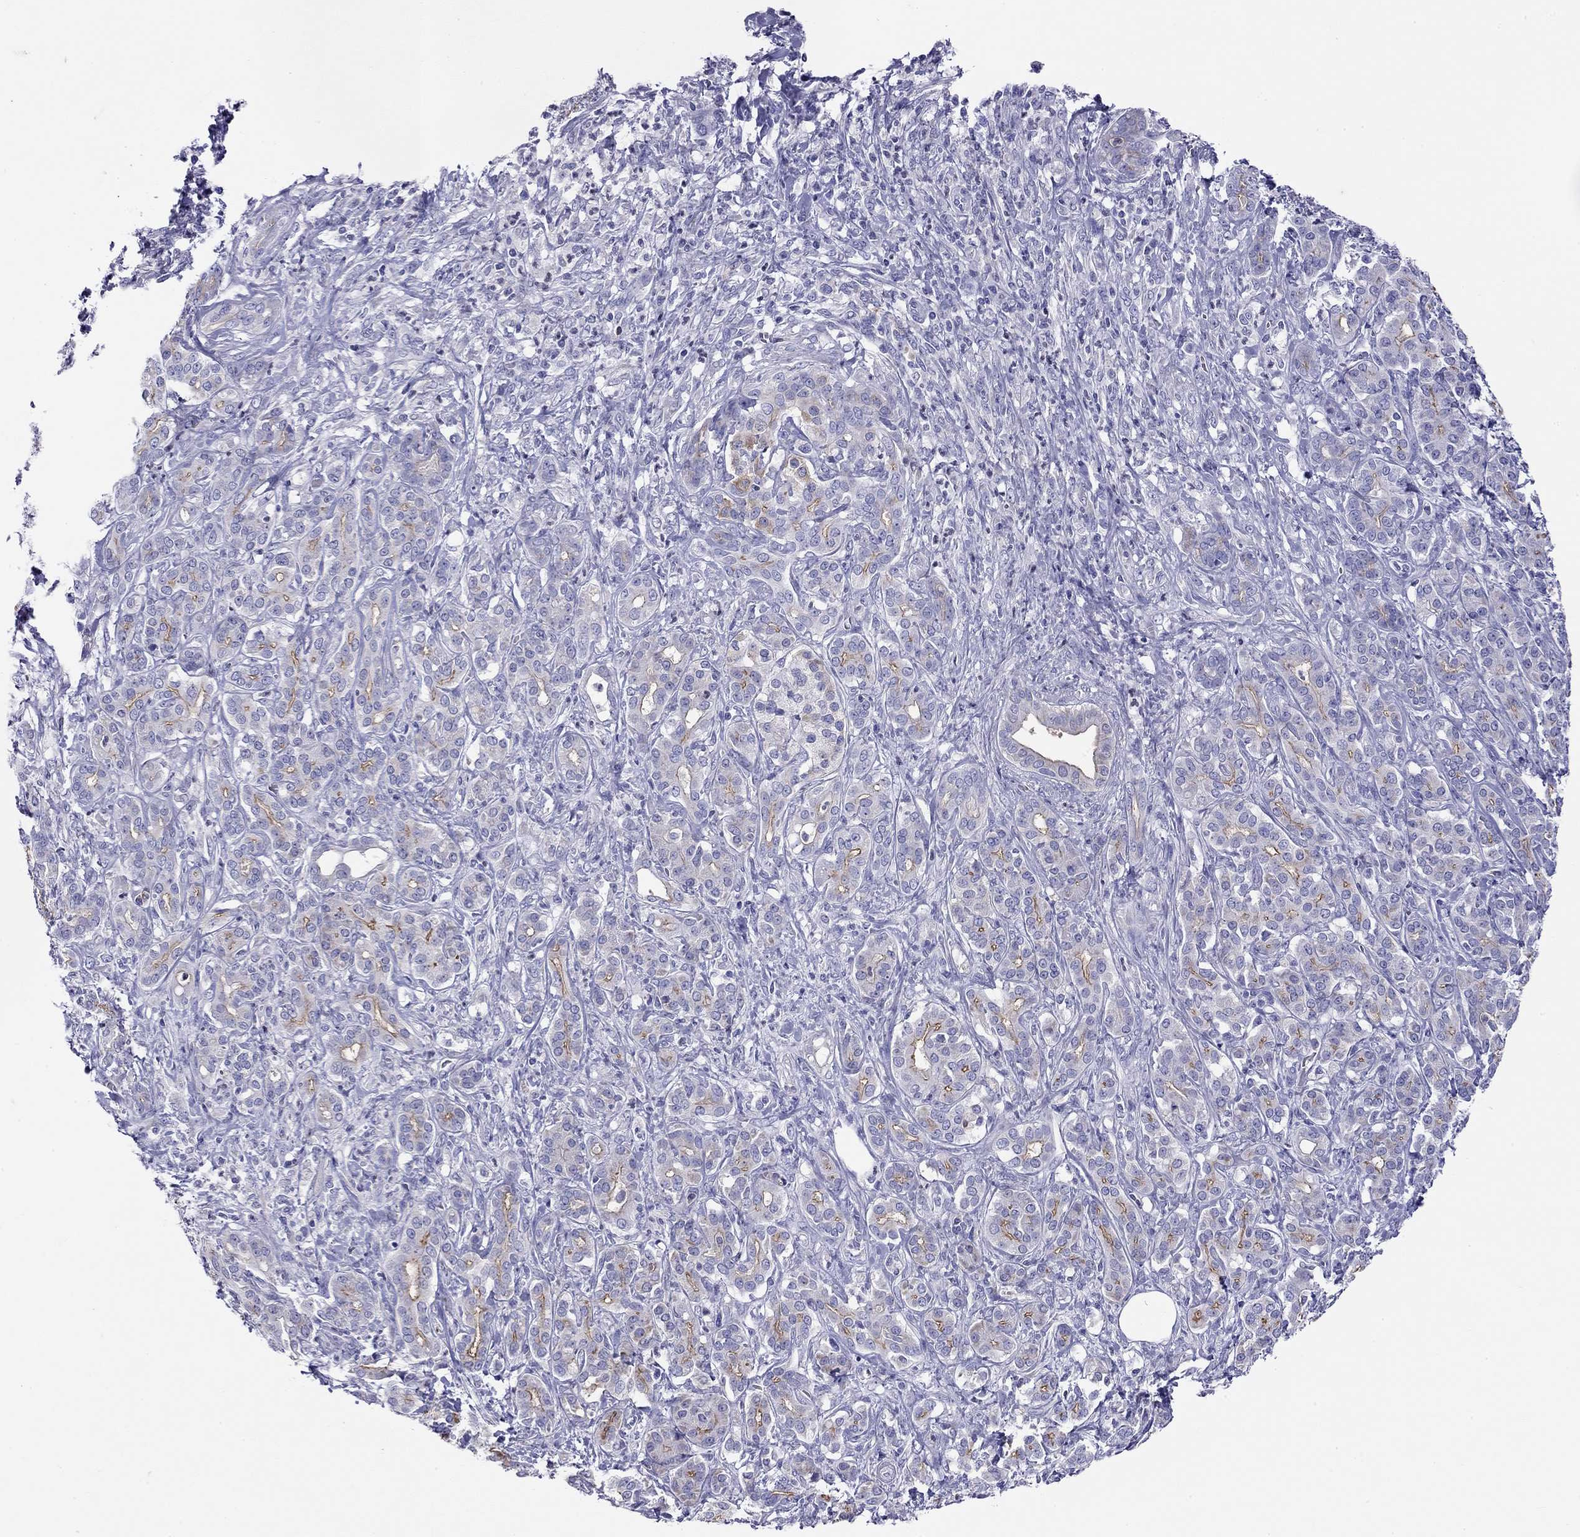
{"staining": {"intensity": "moderate", "quantity": "<25%", "location": "cytoplasmic/membranous"}, "tissue": "pancreatic cancer", "cell_type": "Tumor cells", "image_type": "cancer", "snomed": [{"axis": "morphology", "description": "Normal tissue, NOS"}, {"axis": "morphology", "description": "Inflammation, NOS"}, {"axis": "morphology", "description": "Adenocarcinoma, NOS"}, {"axis": "topography", "description": "Pancreas"}], "caption": "Immunohistochemical staining of human pancreatic cancer (adenocarcinoma) exhibits low levels of moderate cytoplasmic/membranous protein positivity in about <25% of tumor cells. (IHC, brightfield microscopy, high magnification).", "gene": "SLC46A2", "patient": {"sex": "male", "age": 57}}